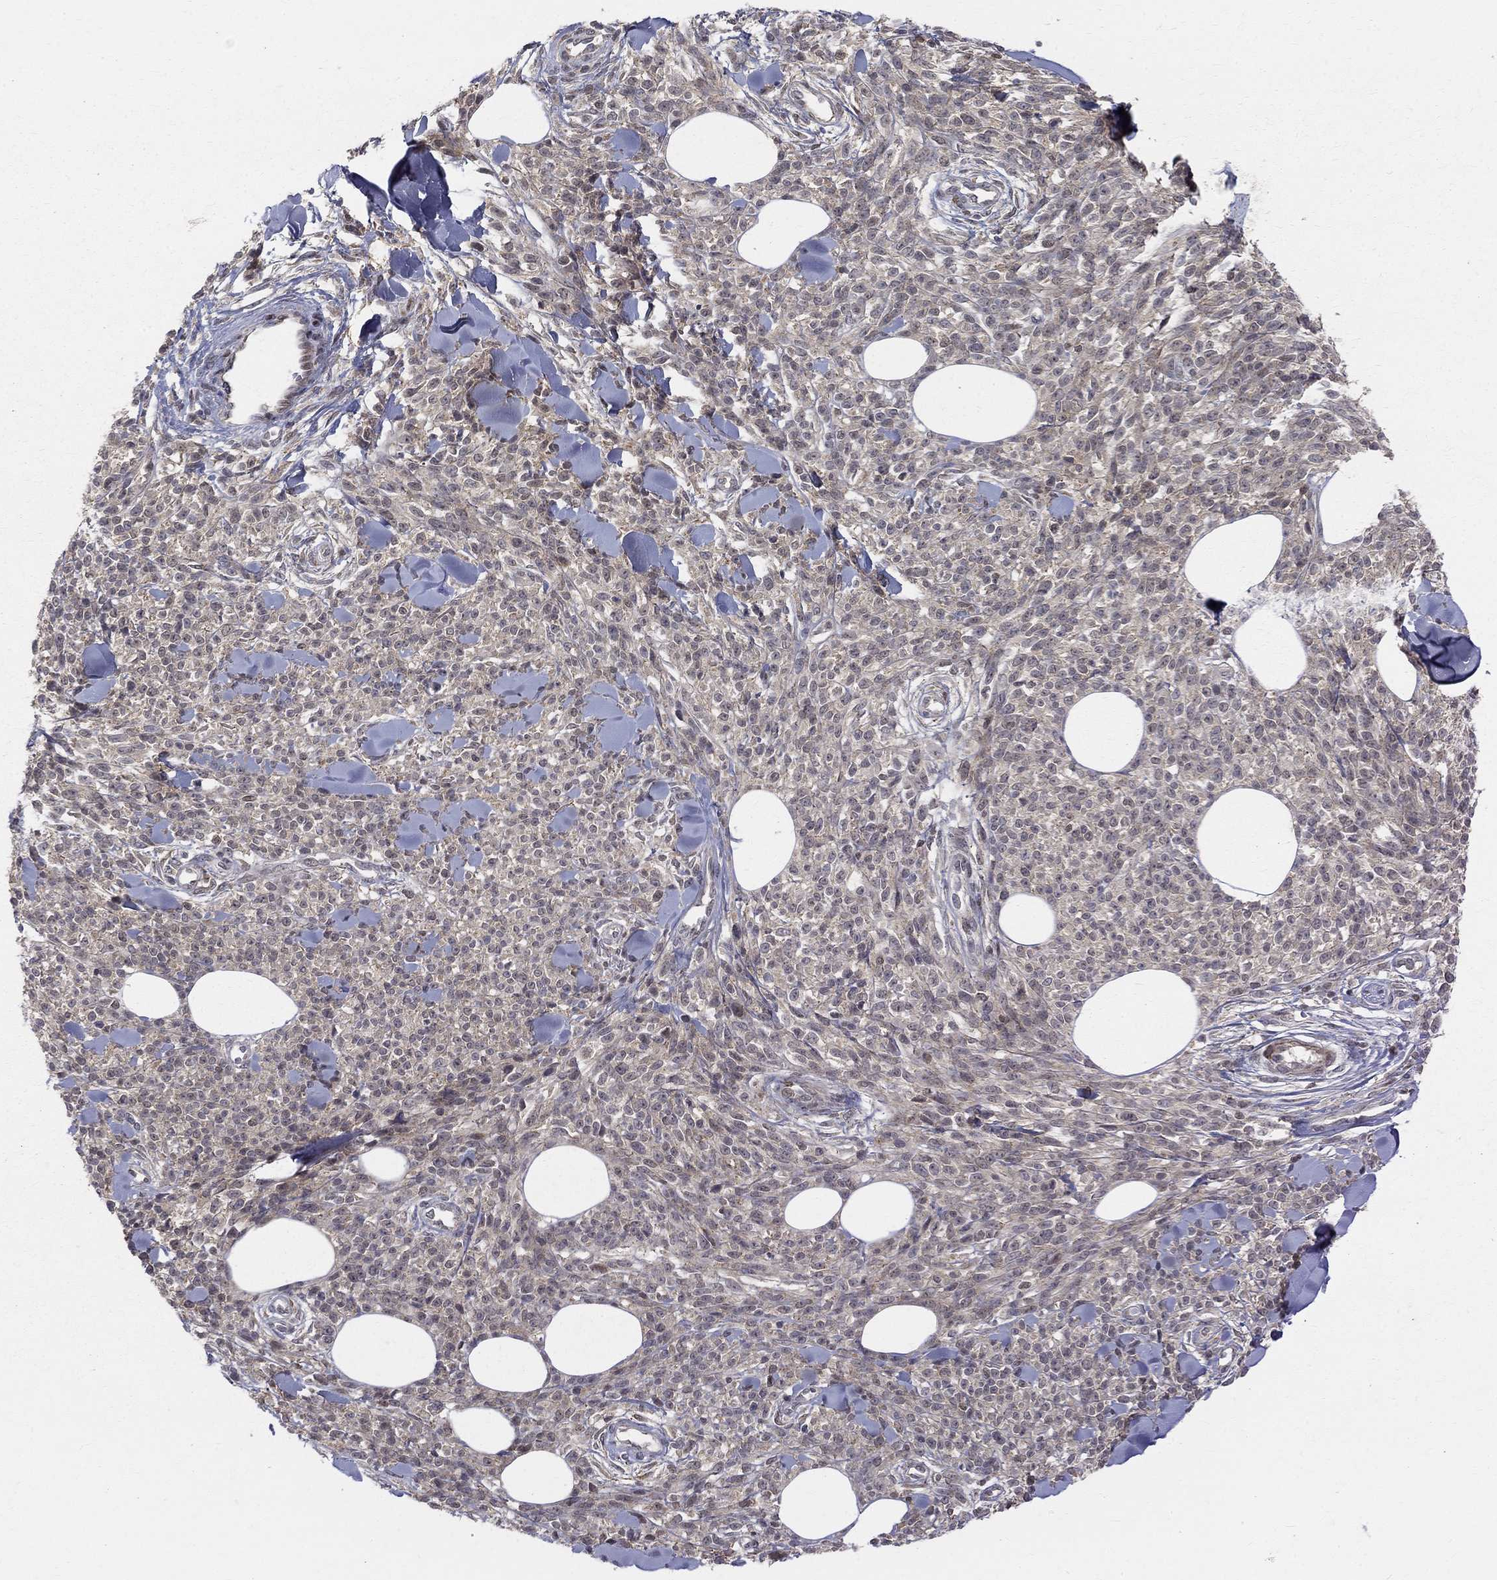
{"staining": {"intensity": "negative", "quantity": "none", "location": "none"}, "tissue": "melanoma", "cell_type": "Tumor cells", "image_type": "cancer", "snomed": [{"axis": "morphology", "description": "Malignant melanoma, NOS"}, {"axis": "topography", "description": "Skin"}, {"axis": "topography", "description": "Skin of trunk"}], "caption": "Protein analysis of melanoma displays no significant expression in tumor cells.", "gene": "WDR19", "patient": {"sex": "male", "age": 74}}